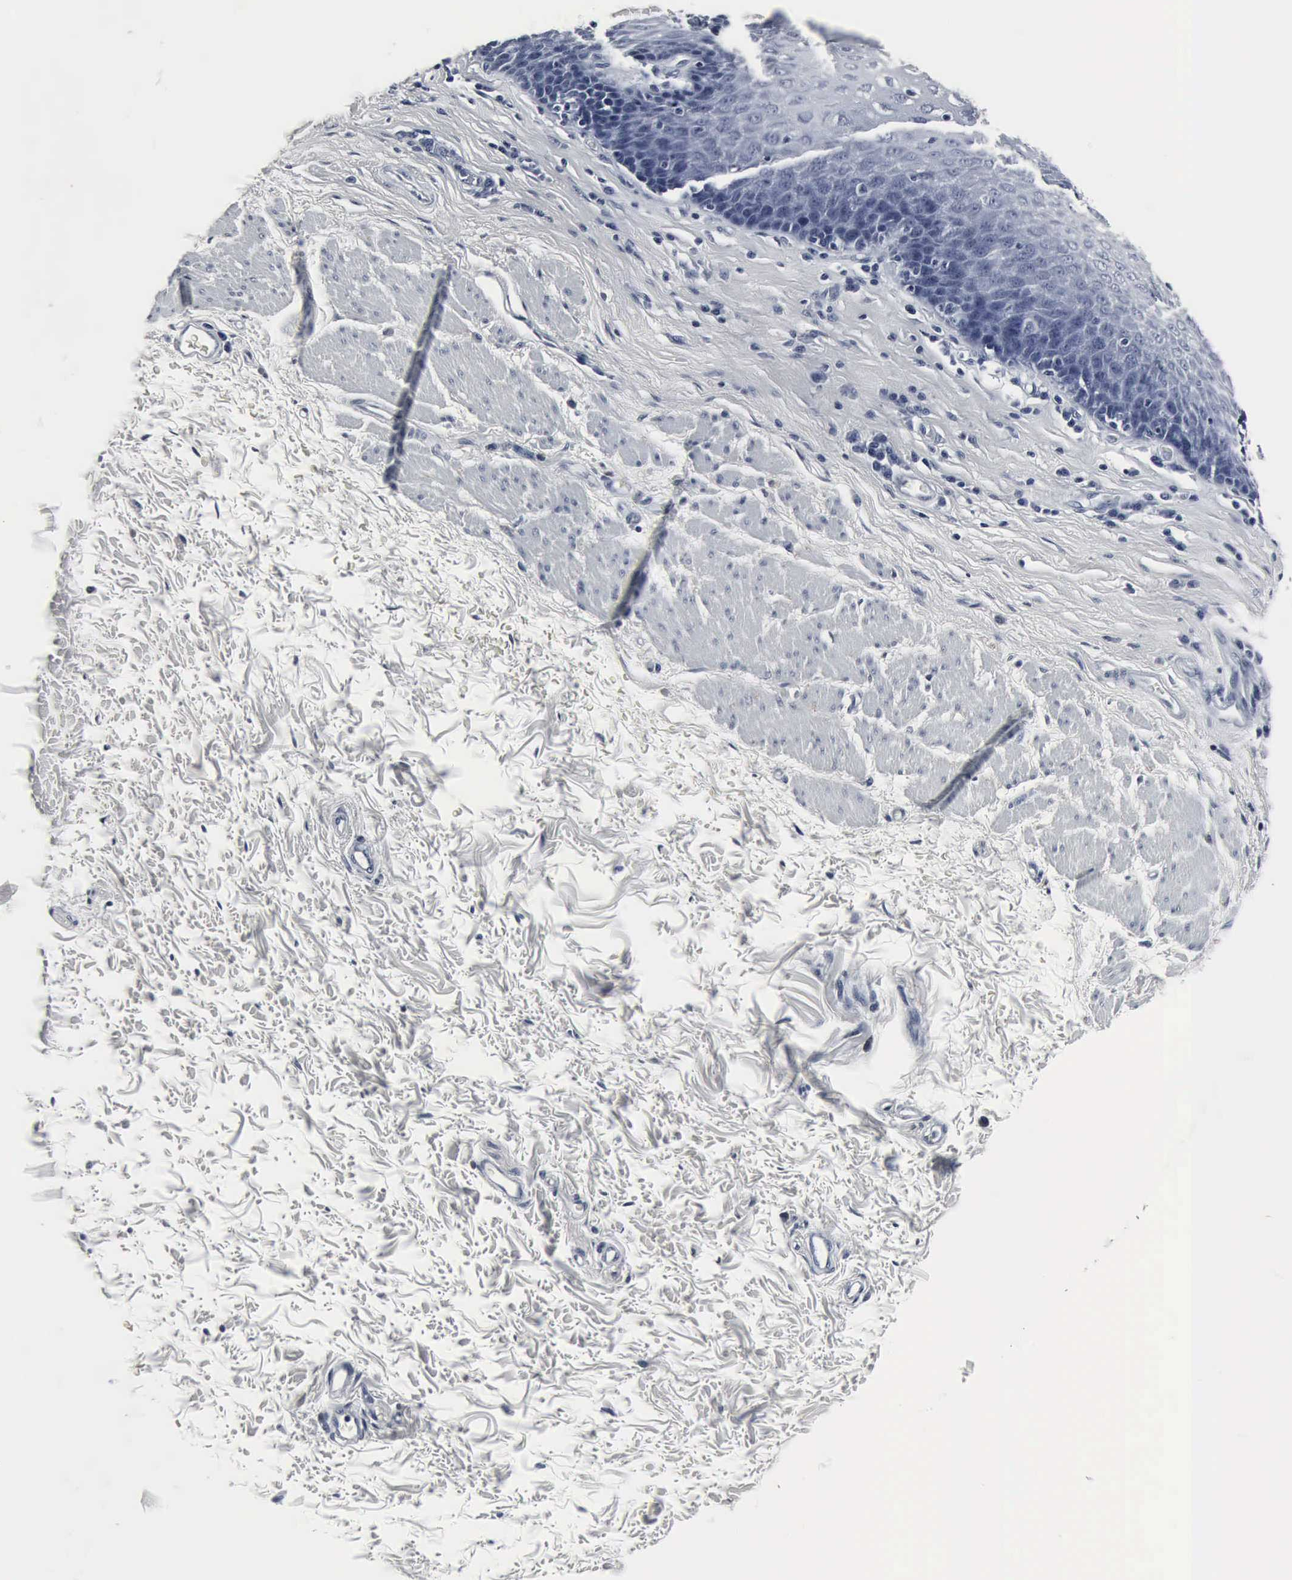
{"staining": {"intensity": "negative", "quantity": "none", "location": "none"}, "tissue": "esophagus", "cell_type": "Squamous epithelial cells", "image_type": "normal", "snomed": [{"axis": "morphology", "description": "Normal tissue, NOS"}, {"axis": "topography", "description": "Esophagus"}], "caption": "Micrograph shows no significant protein staining in squamous epithelial cells of benign esophagus. (DAB (3,3'-diaminobenzidine) immunohistochemistry, high magnification).", "gene": "SNAP25", "patient": {"sex": "female", "age": 61}}